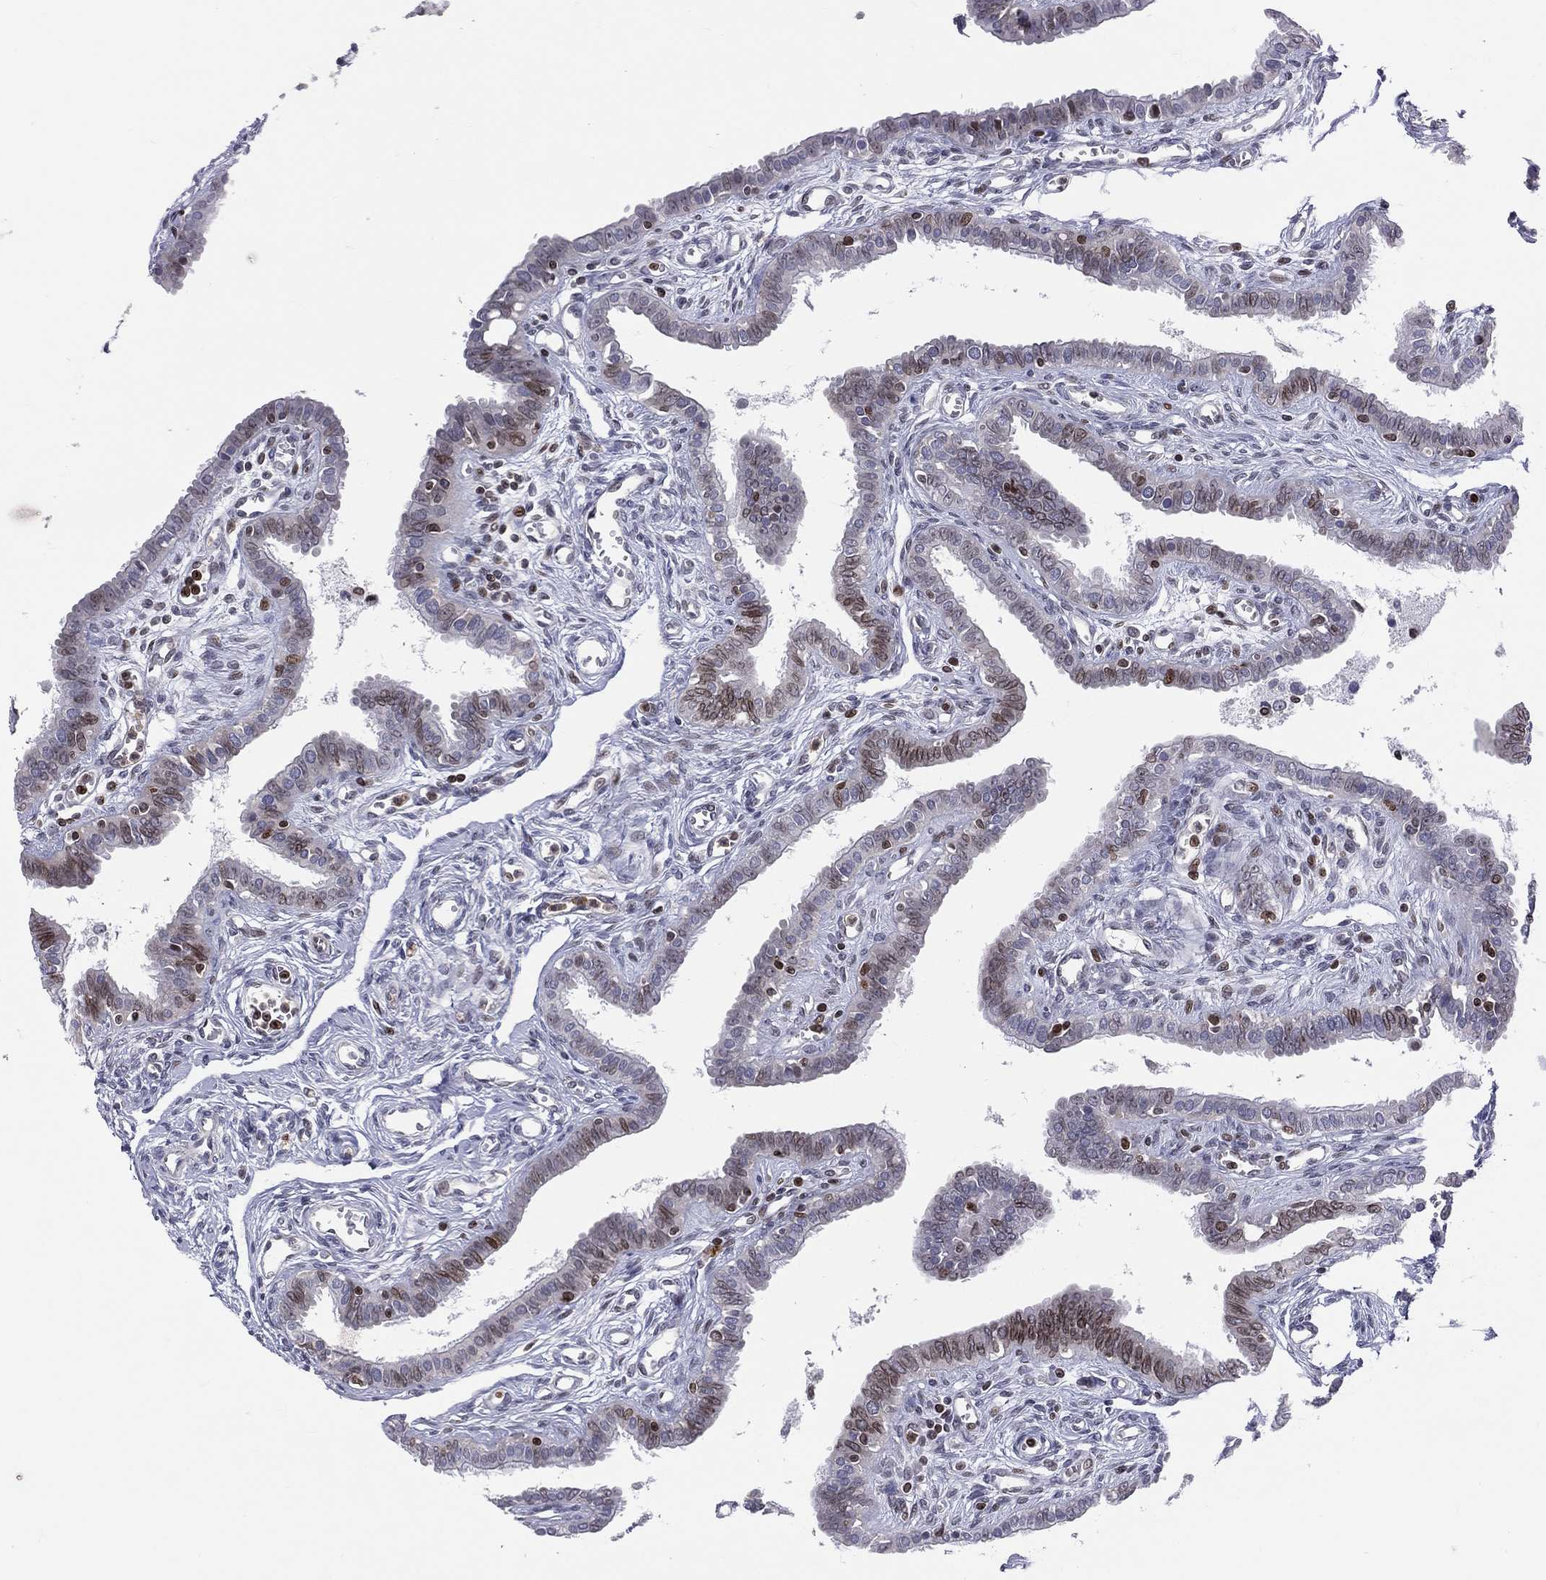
{"staining": {"intensity": "moderate", "quantity": "25%-75%", "location": "nuclear"}, "tissue": "fallopian tube", "cell_type": "Glandular cells", "image_type": "normal", "snomed": [{"axis": "morphology", "description": "Normal tissue, NOS"}, {"axis": "morphology", "description": "Carcinoma, endometroid"}, {"axis": "topography", "description": "Fallopian tube"}, {"axis": "topography", "description": "Ovary"}], "caption": "Approximately 25%-75% of glandular cells in unremarkable fallopian tube display moderate nuclear protein expression as visualized by brown immunohistochemical staining.", "gene": "DBF4B", "patient": {"sex": "female", "age": 42}}